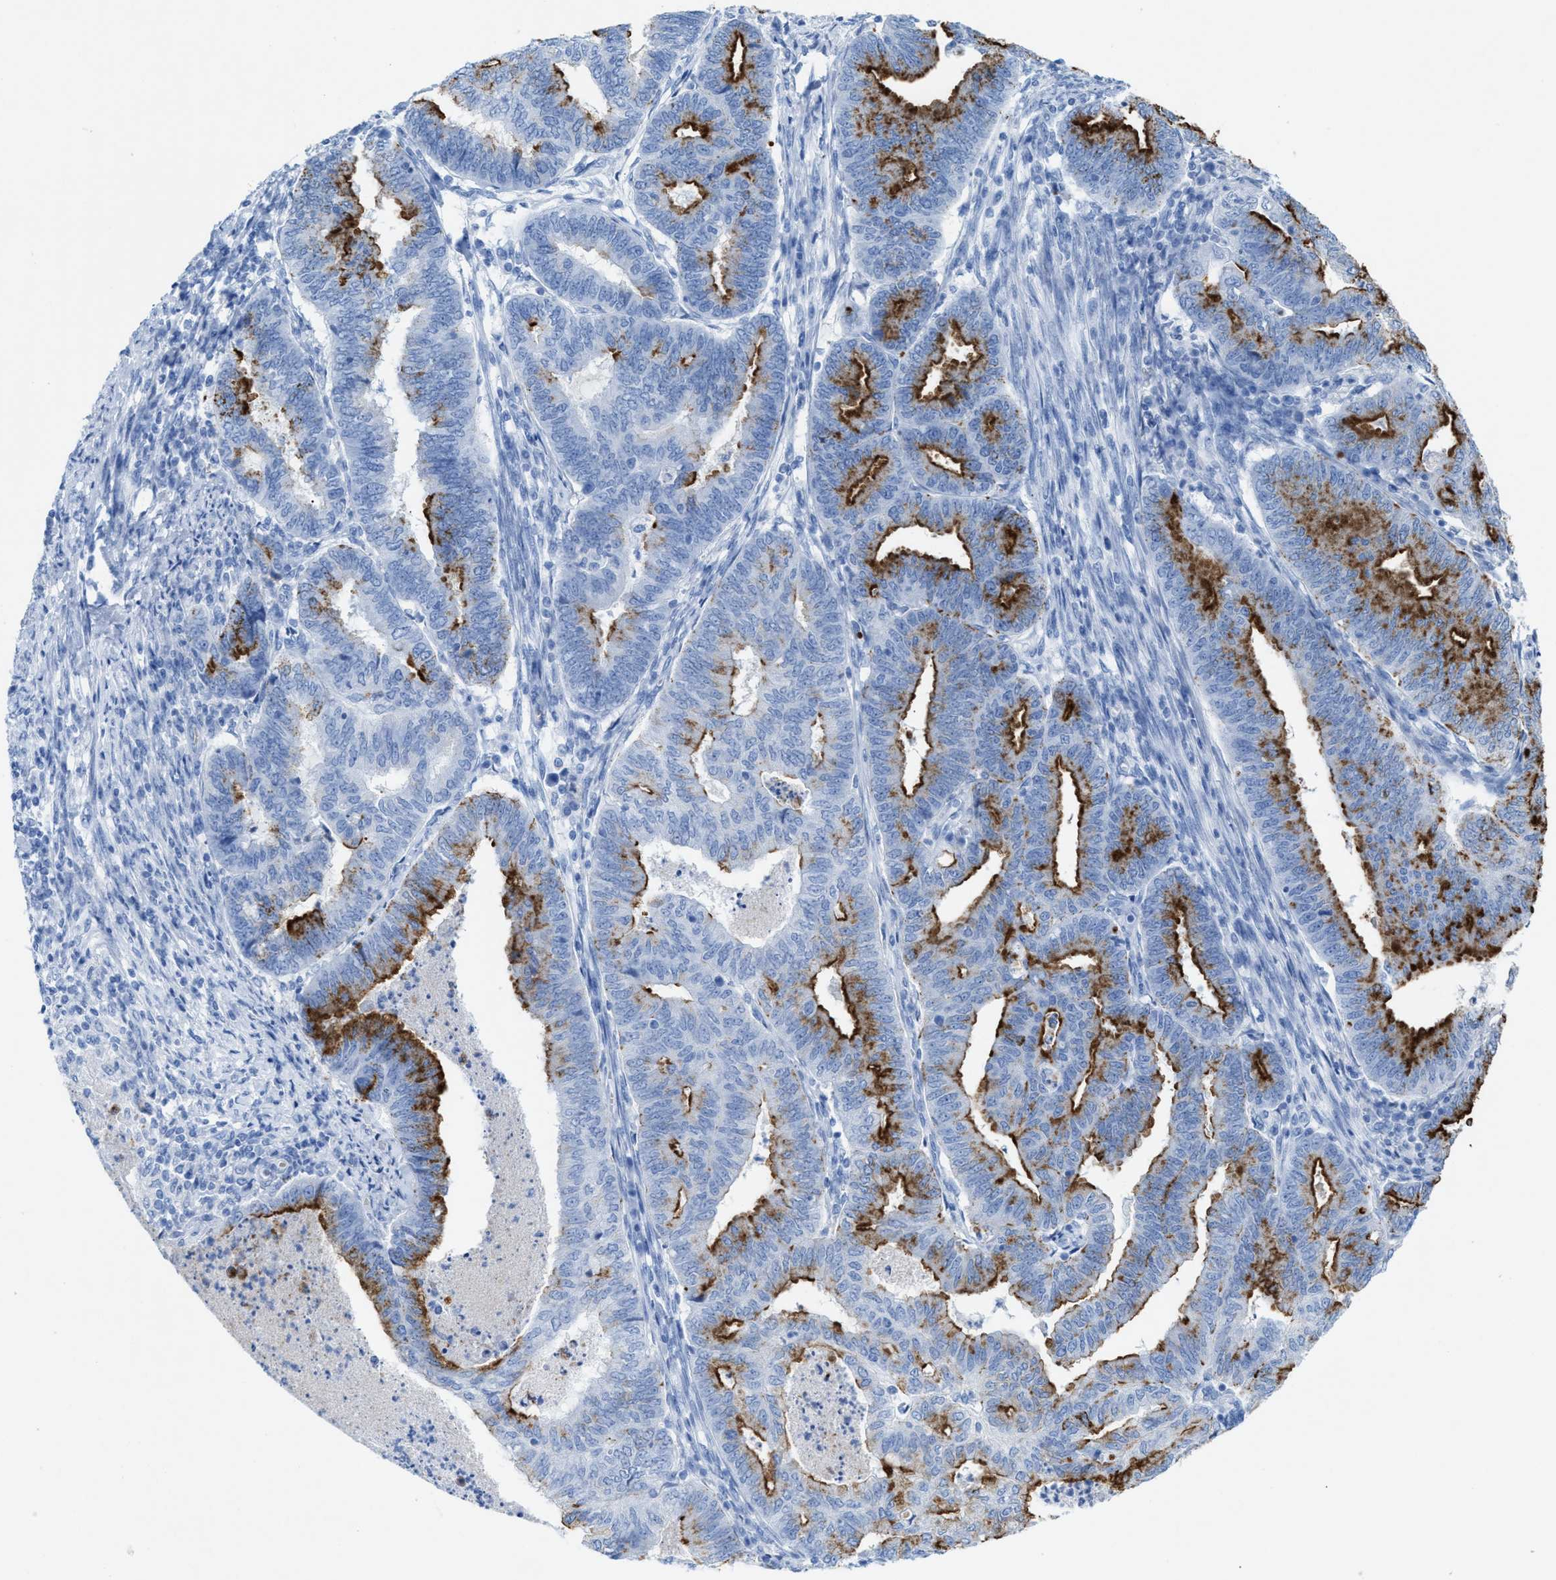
{"staining": {"intensity": "strong", "quantity": "<25%", "location": "cytoplasmic/membranous"}, "tissue": "endometrial cancer", "cell_type": "Tumor cells", "image_type": "cancer", "snomed": [{"axis": "morphology", "description": "Polyp, NOS"}, {"axis": "morphology", "description": "Adenocarcinoma, NOS"}, {"axis": "morphology", "description": "Adenoma, NOS"}, {"axis": "topography", "description": "Endometrium"}], "caption": "Brown immunohistochemical staining in human adenoma (endometrial) demonstrates strong cytoplasmic/membranous staining in about <25% of tumor cells.", "gene": "ANKFN1", "patient": {"sex": "female", "age": 79}}